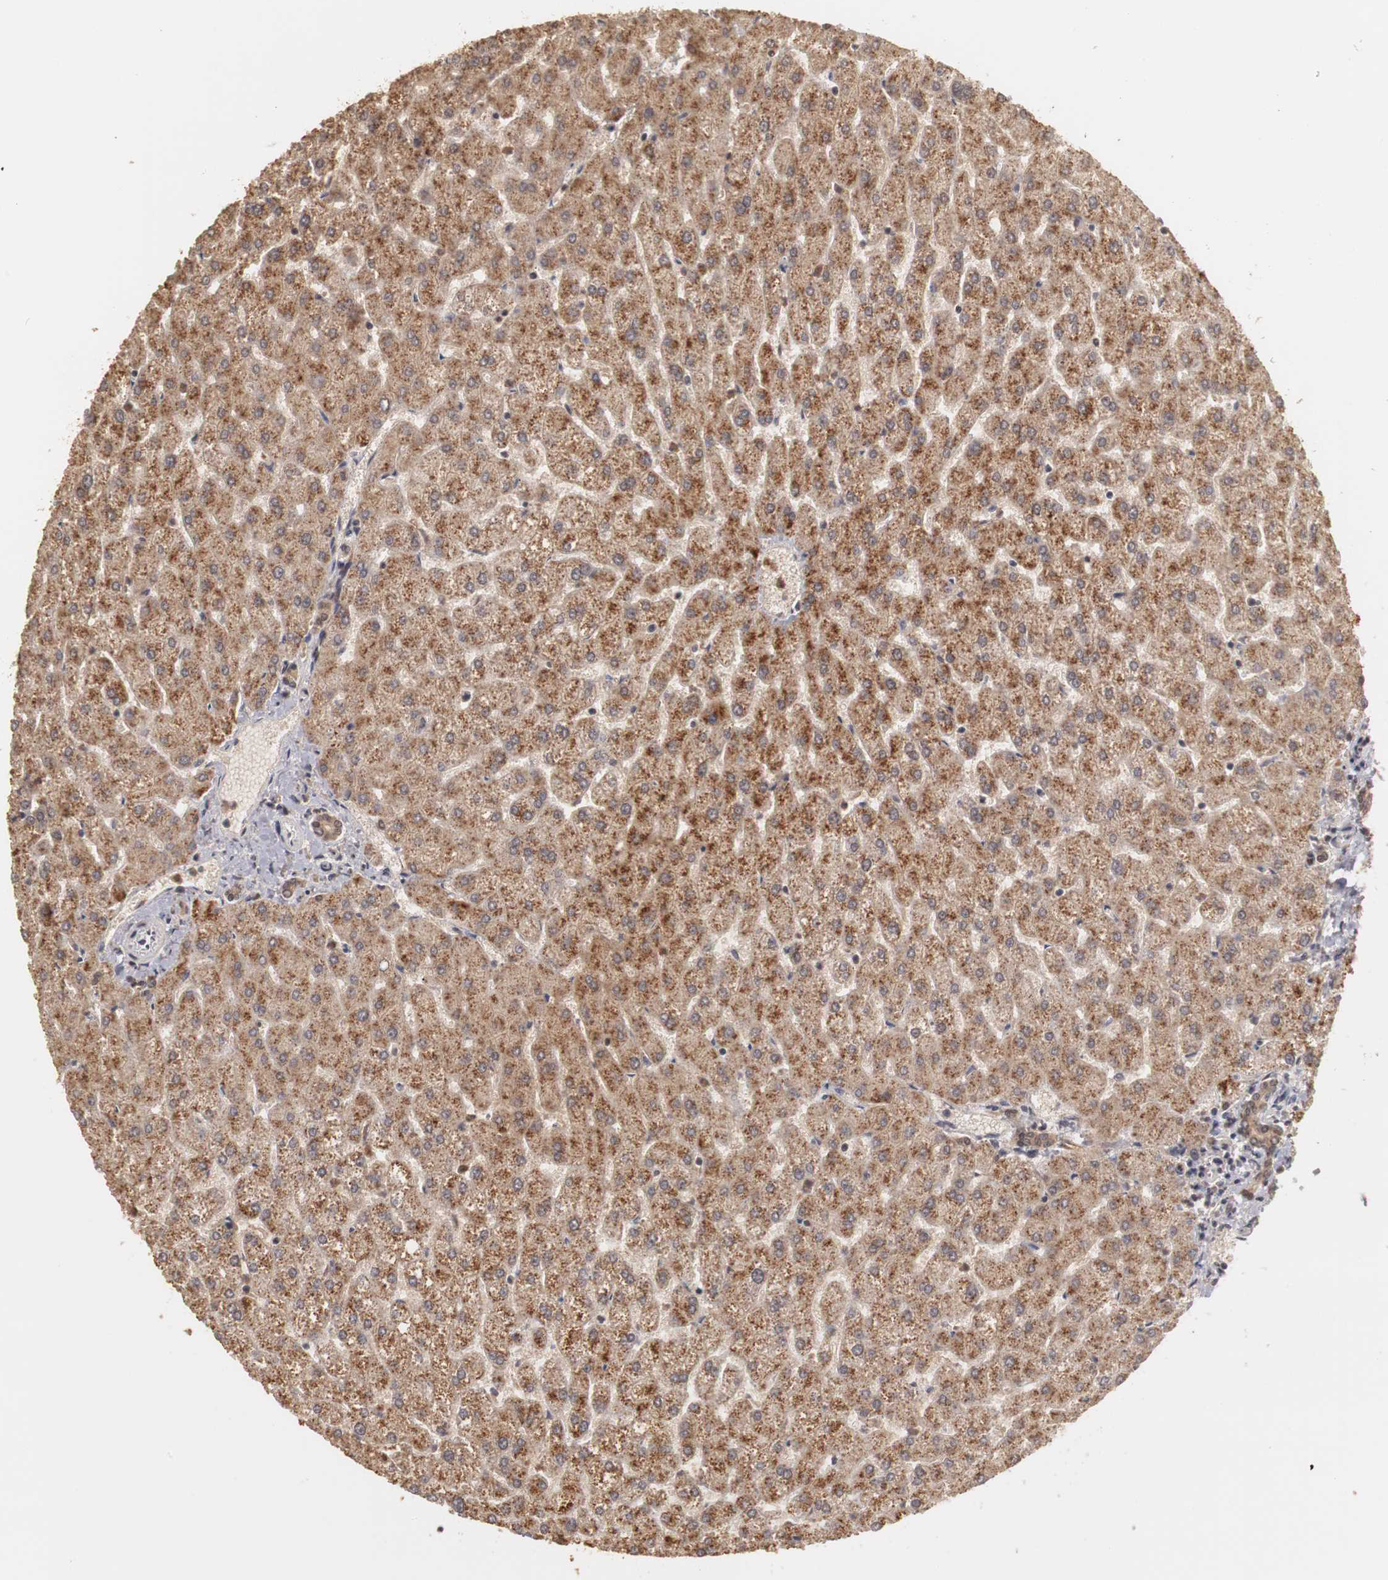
{"staining": {"intensity": "weak", "quantity": ">75%", "location": "cytoplasmic/membranous,nuclear"}, "tissue": "liver", "cell_type": "Cholangiocytes", "image_type": "normal", "snomed": [{"axis": "morphology", "description": "Normal tissue, NOS"}, {"axis": "topography", "description": "Liver"}], "caption": "Cholangiocytes display low levels of weak cytoplasmic/membranous,nuclear expression in about >75% of cells in unremarkable human liver.", "gene": "PLEKHA1", "patient": {"sex": "female", "age": 32}}